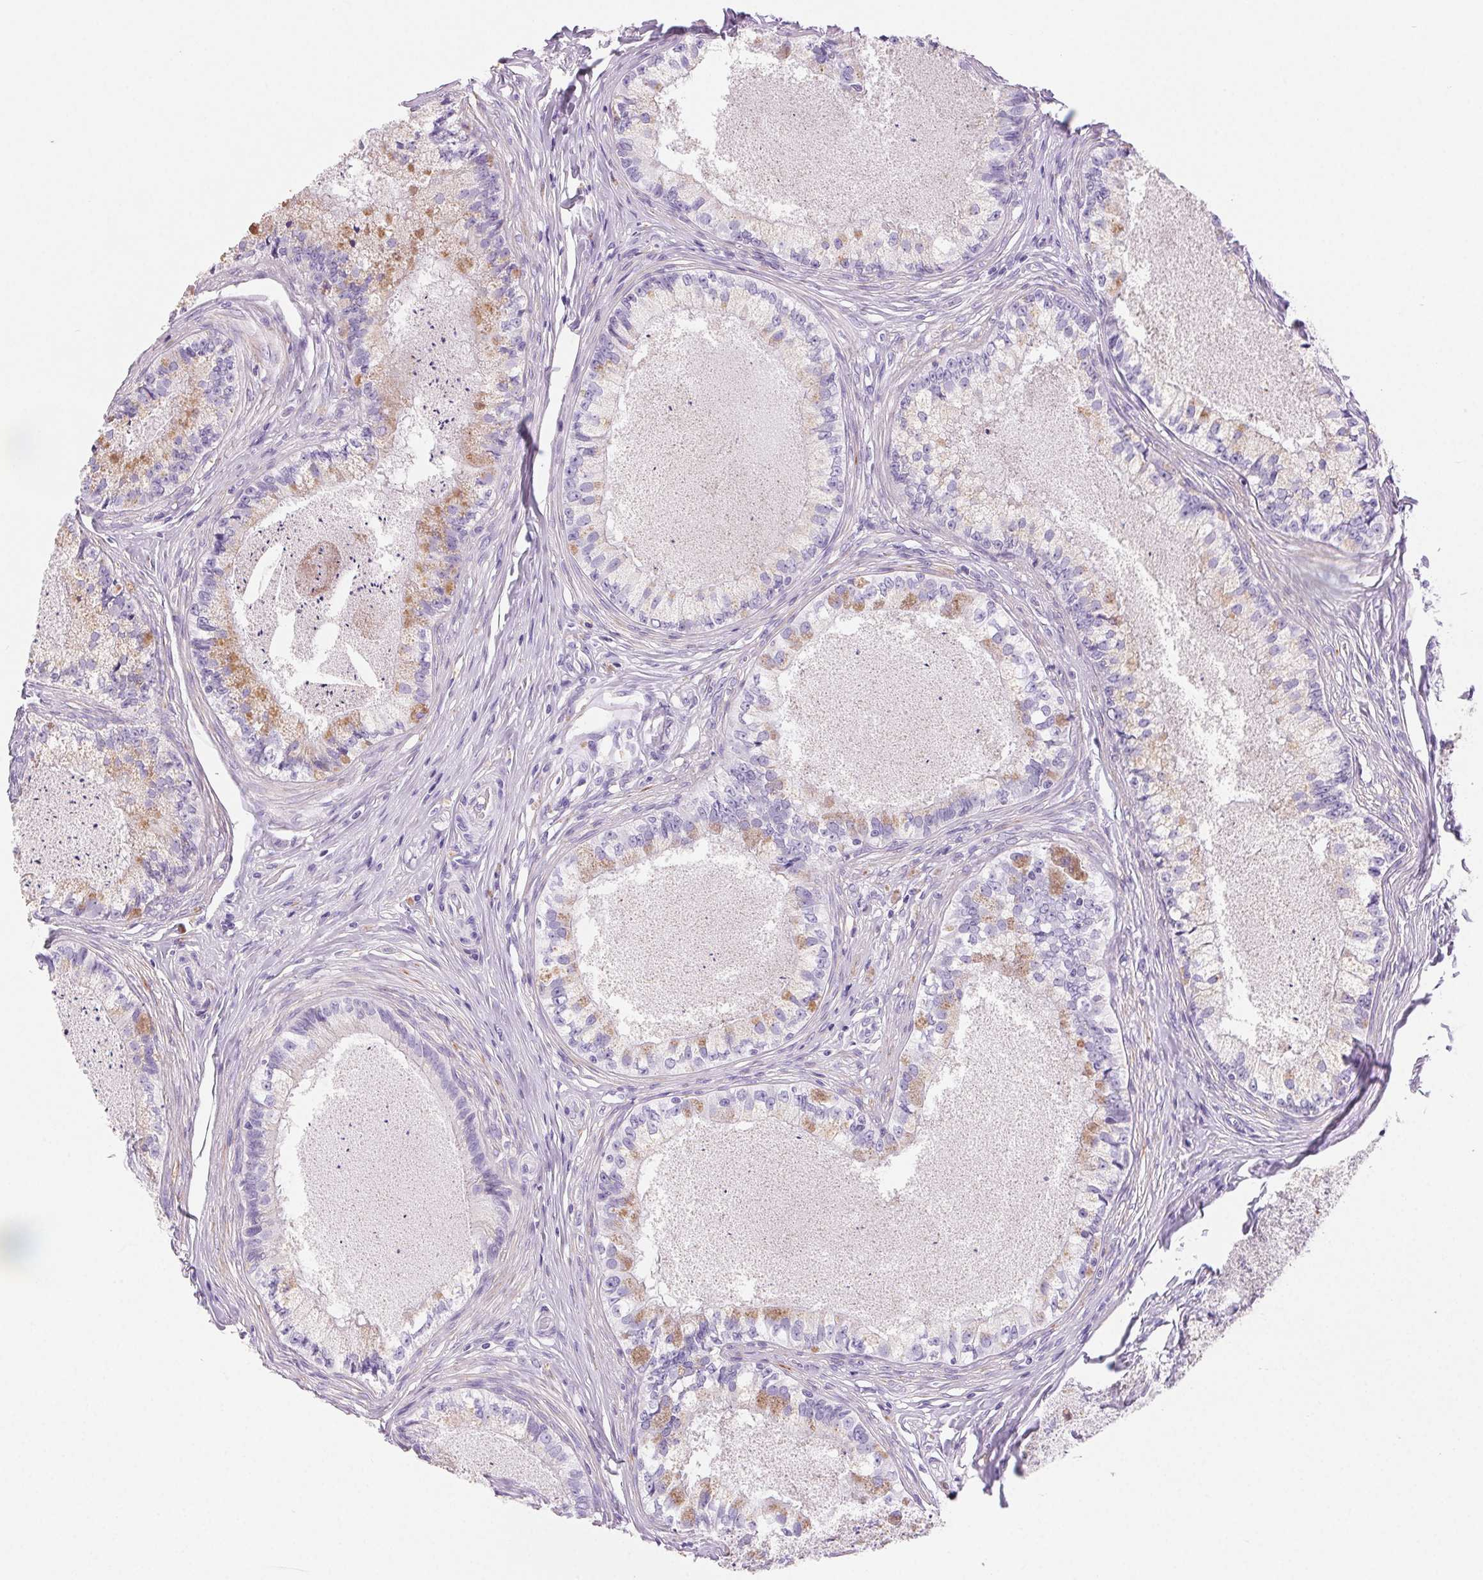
{"staining": {"intensity": "moderate", "quantity": "<25%", "location": "cytoplasmic/membranous"}, "tissue": "epididymis", "cell_type": "Glandular cells", "image_type": "normal", "snomed": [{"axis": "morphology", "description": "Normal tissue, NOS"}, {"axis": "topography", "description": "Epididymis"}], "caption": "This is a photomicrograph of IHC staining of benign epididymis, which shows moderate positivity in the cytoplasmic/membranous of glandular cells.", "gene": "ARHGAP11B", "patient": {"sex": "male", "age": 34}}